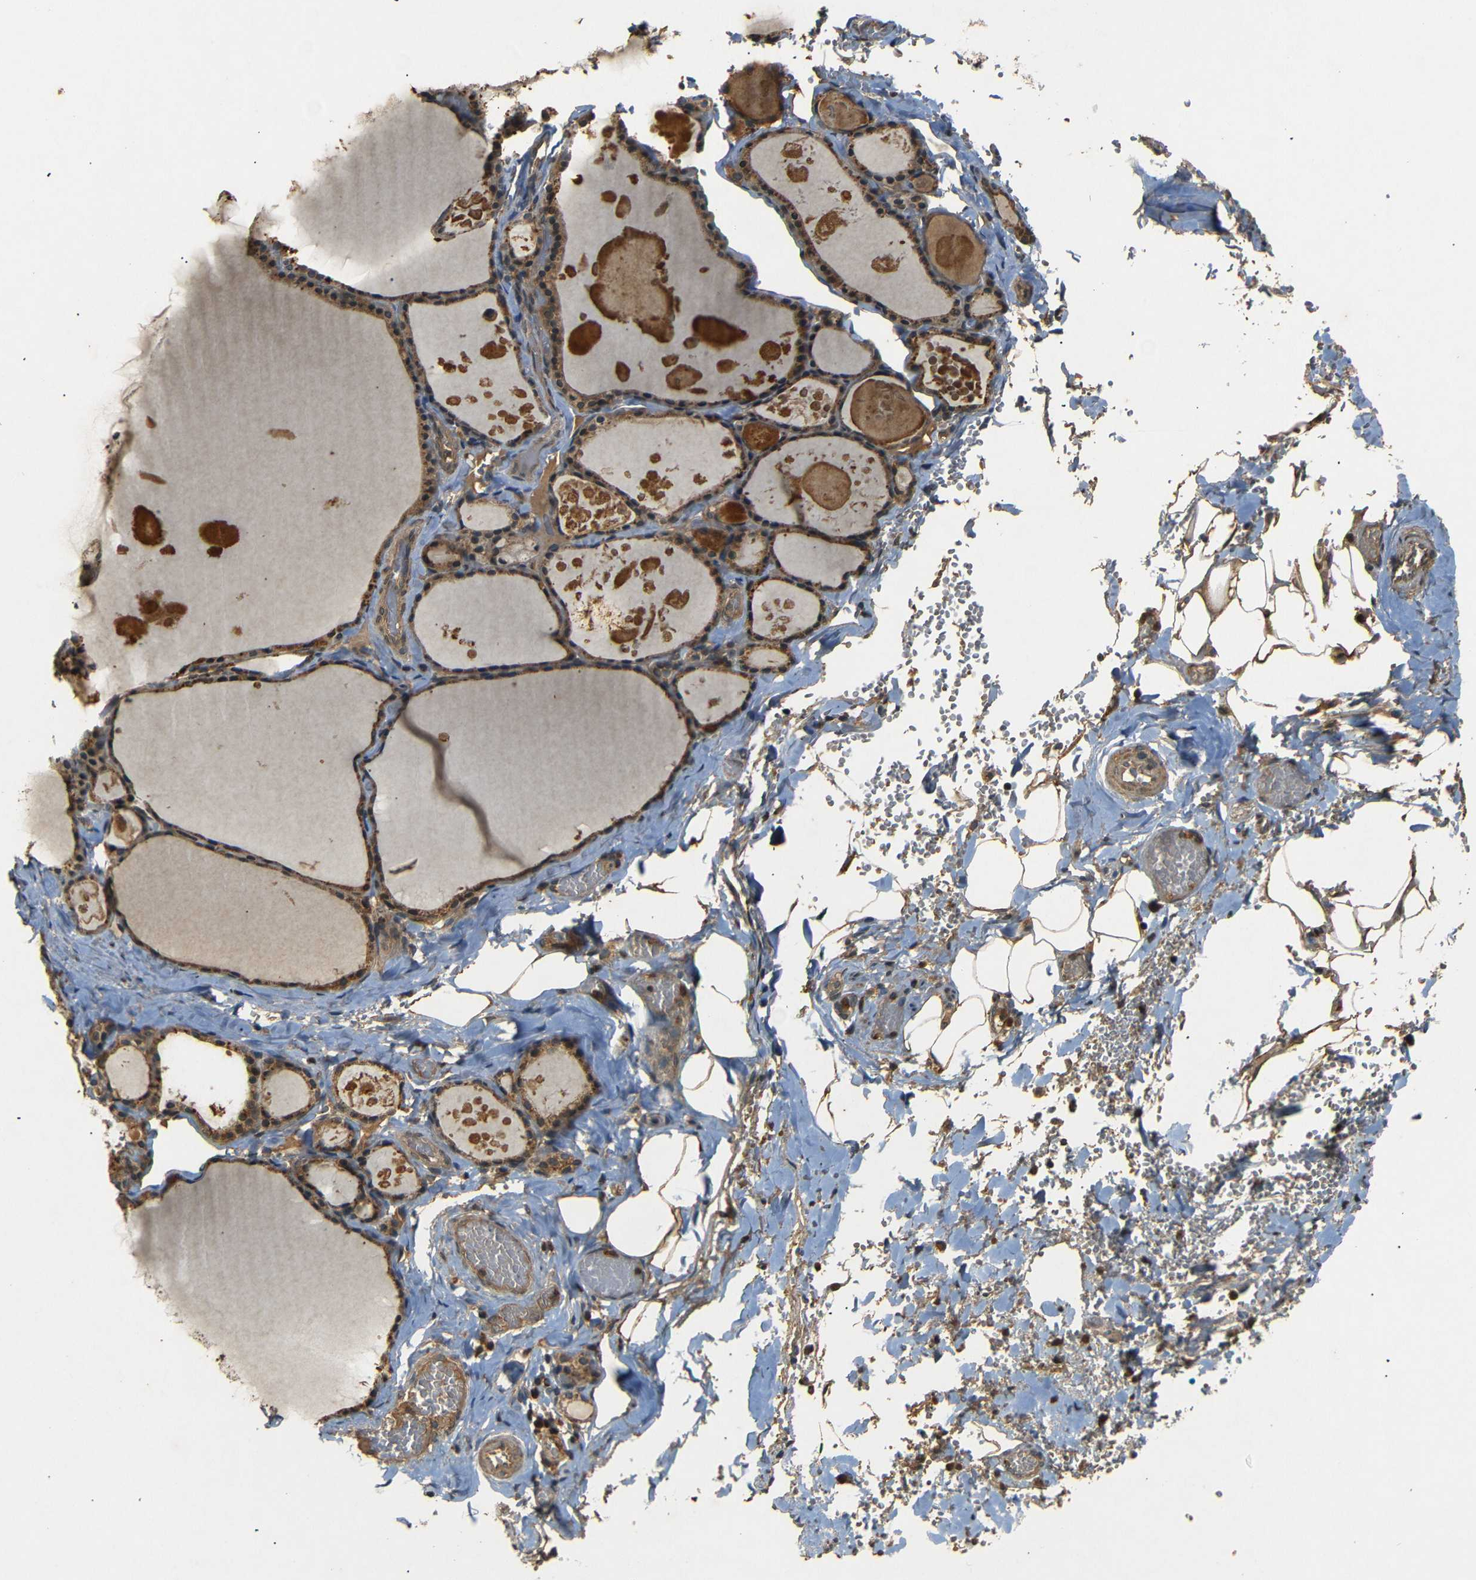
{"staining": {"intensity": "moderate", "quantity": ">75%", "location": "cytoplasmic/membranous"}, "tissue": "thyroid gland", "cell_type": "Glandular cells", "image_type": "normal", "snomed": [{"axis": "morphology", "description": "Normal tissue, NOS"}, {"axis": "topography", "description": "Thyroid gland"}], "caption": "Benign thyroid gland was stained to show a protein in brown. There is medium levels of moderate cytoplasmic/membranous staining in approximately >75% of glandular cells. The protein is stained brown, and the nuclei are stained in blue (DAB (3,3'-diaminobenzidine) IHC with brightfield microscopy, high magnification).", "gene": "TANK", "patient": {"sex": "male", "age": 56}}